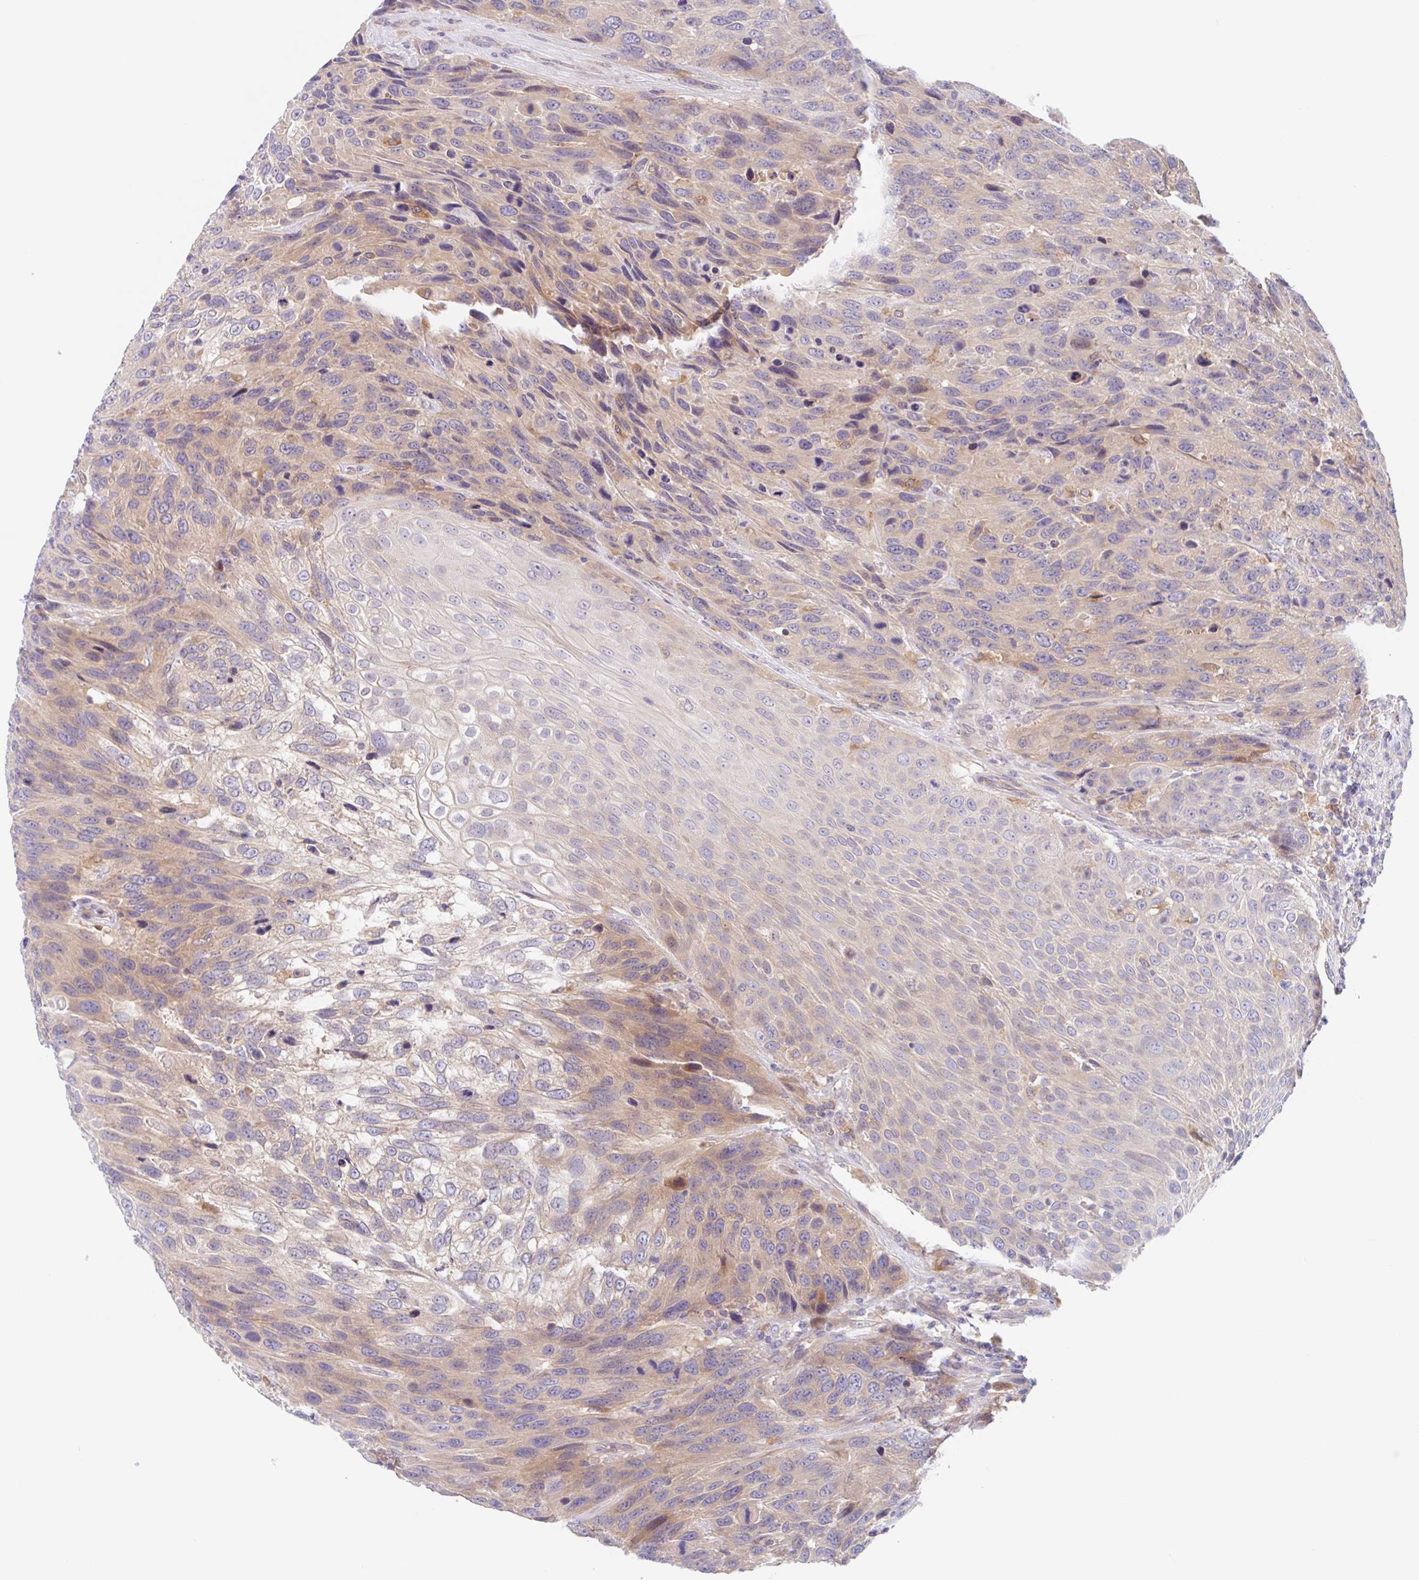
{"staining": {"intensity": "weak", "quantity": "25%-75%", "location": "cytoplasmic/membranous"}, "tissue": "urothelial cancer", "cell_type": "Tumor cells", "image_type": "cancer", "snomed": [{"axis": "morphology", "description": "Urothelial carcinoma, High grade"}, {"axis": "topography", "description": "Urinary bladder"}], "caption": "Immunohistochemistry (IHC) (DAB (3,3'-diaminobenzidine)) staining of urothelial cancer shows weak cytoplasmic/membranous protein expression in about 25%-75% of tumor cells.", "gene": "TMEM86A", "patient": {"sex": "female", "age": 70}}